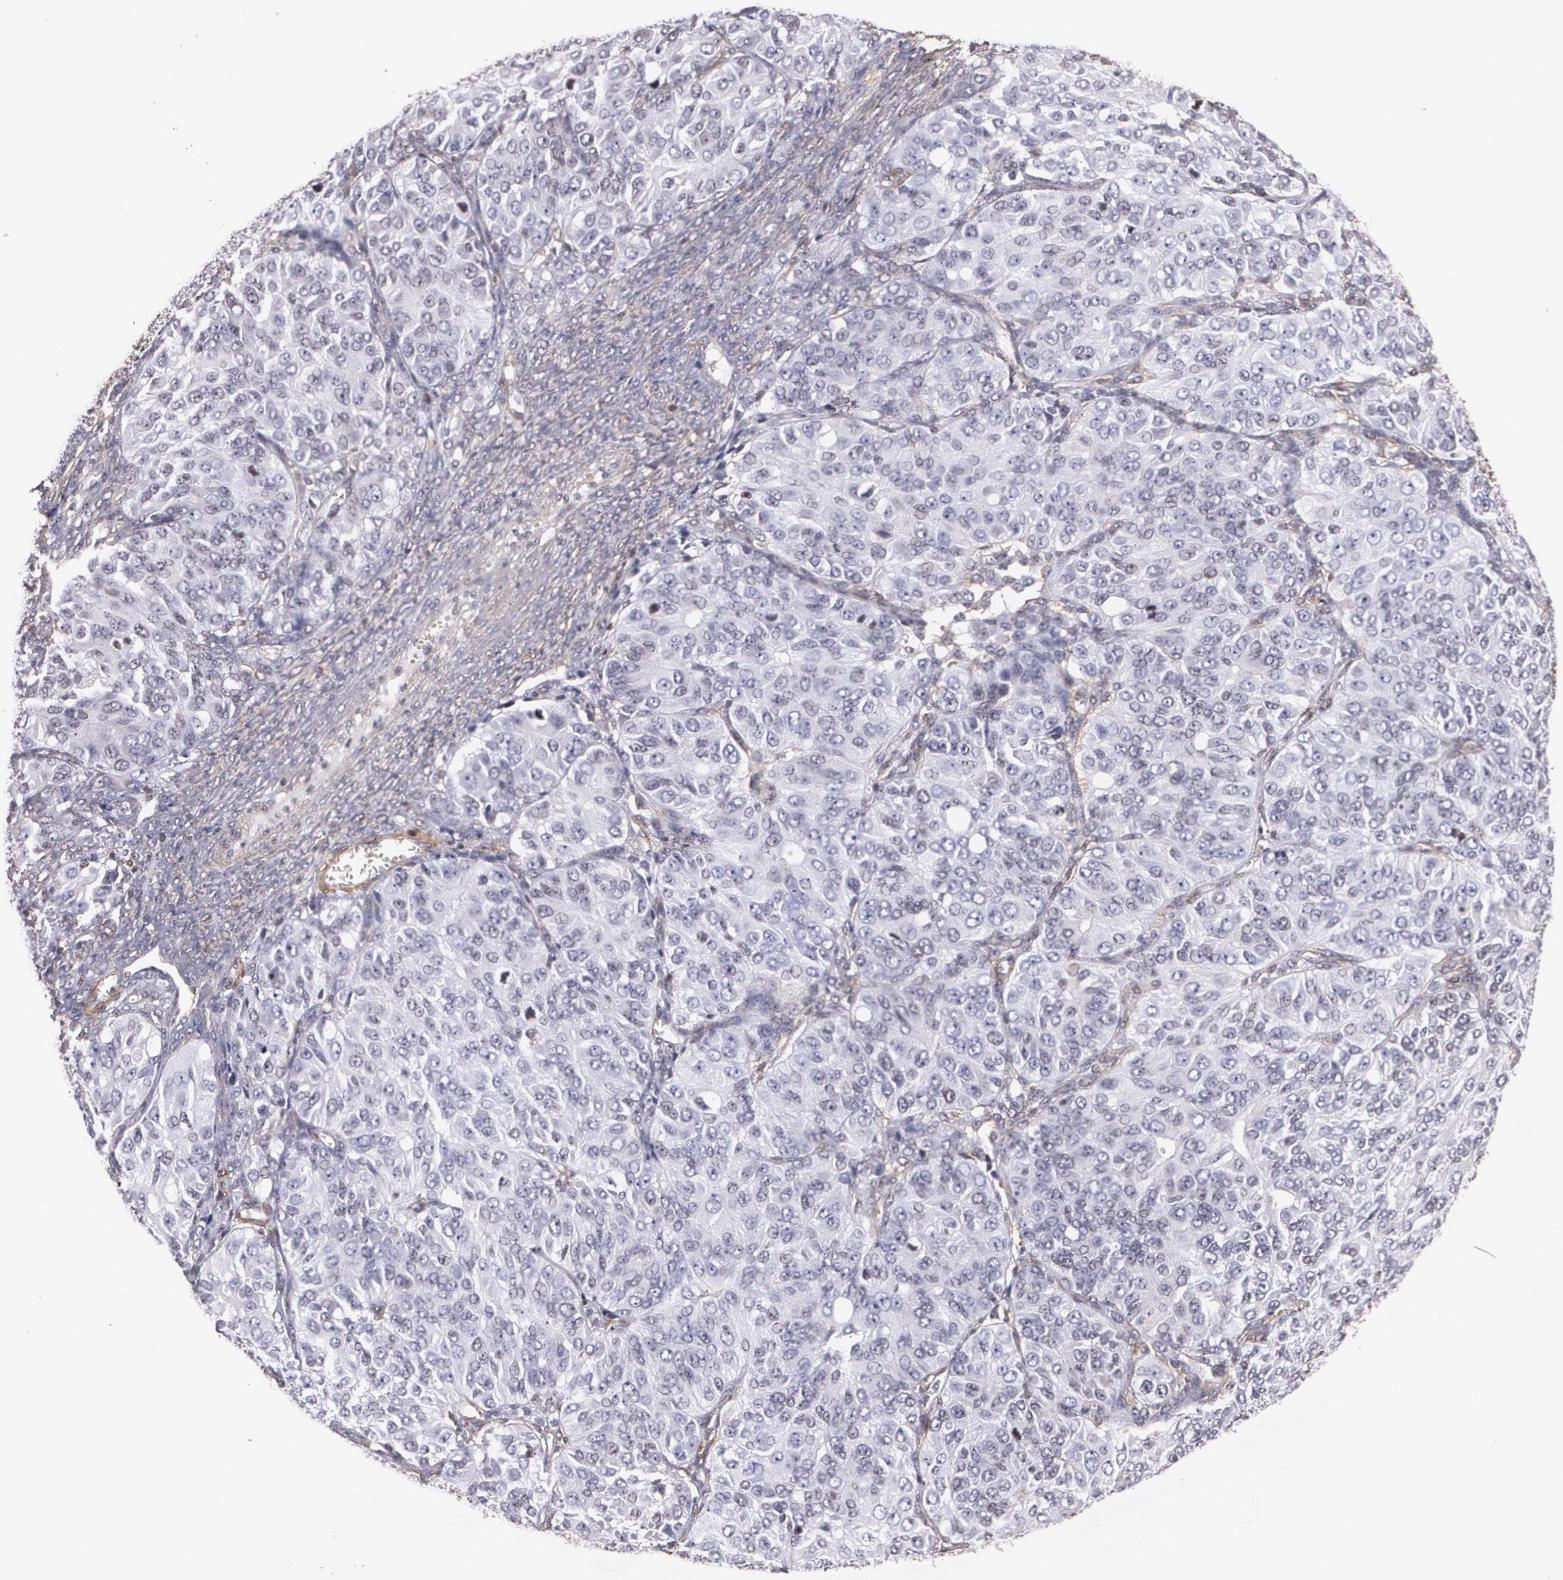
{"staining": {"intensity": "negative", "quantity": "none", "location": "none"}, "tissue": "ovarian cancer", "cell_type": "Tumor cells", "image_type": "cancer", "snomed": [{"axis": "morphology", "description": "Carcinoma, endometroid"}, {"axis": "topography", "description": "Ovary"}], "caption": "This is an immunohistochemistry histopathology image of human ovarian cancer. There is no expression in tumor cells.", "gene": "VAMP1", "patient": {"sex": "female", "age": 51}}